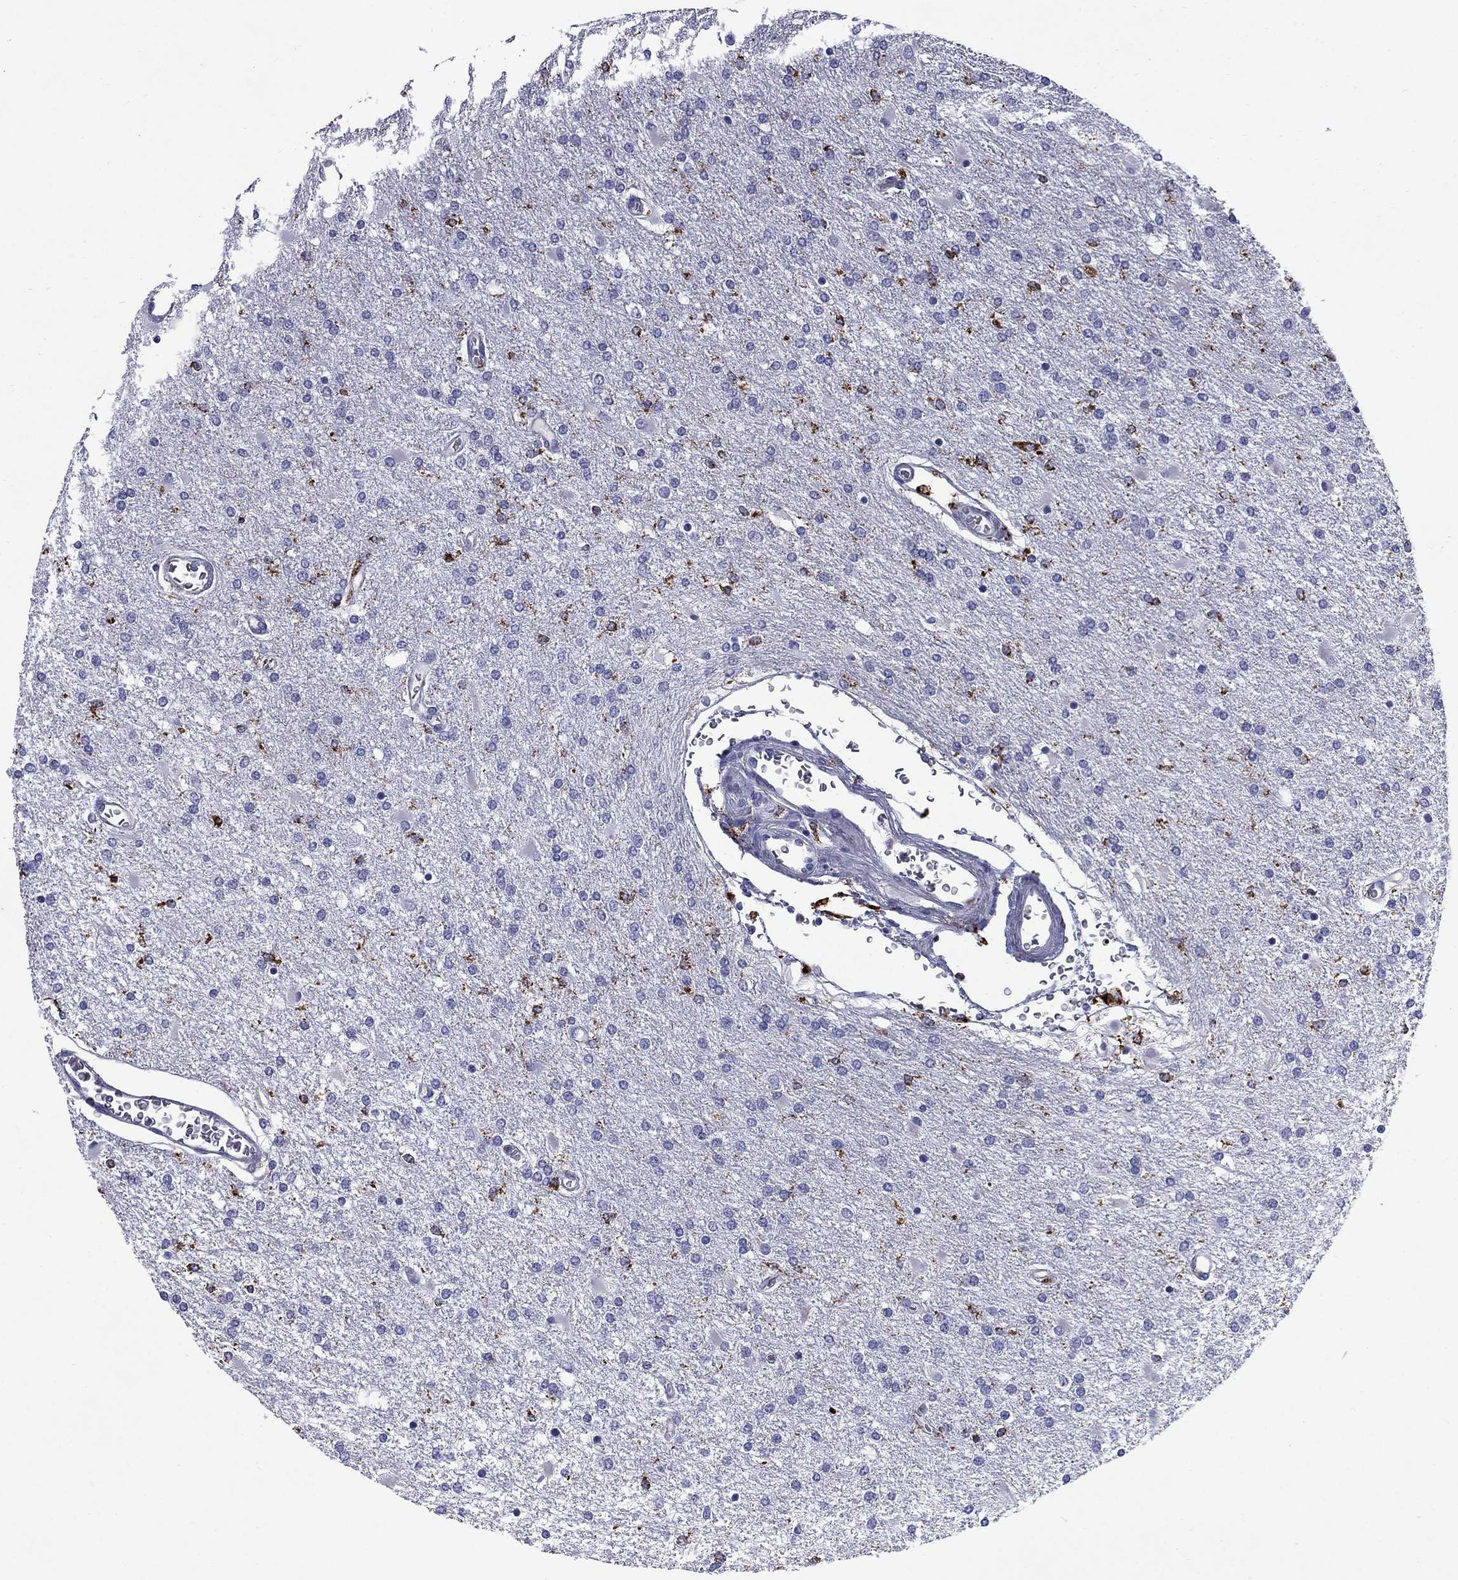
{"staining": {"intensity": "negative", "quantity": "none", "location": "none"}, "tissue": "glioma", "cell_type": "Tumor cells", "image_type": "cancer", "snomed": [{"axis": "morphology", "description": "Glioma, malignant, High grade"}, {"axis": "topography", "description": "Cerebral cortex"}], "caption": "This is an IHC photomicrograph of human glioma. There is no staining in tumor cells.", "gene": "MADCAM1", "patient": {"sex": "male", "age": 79}}